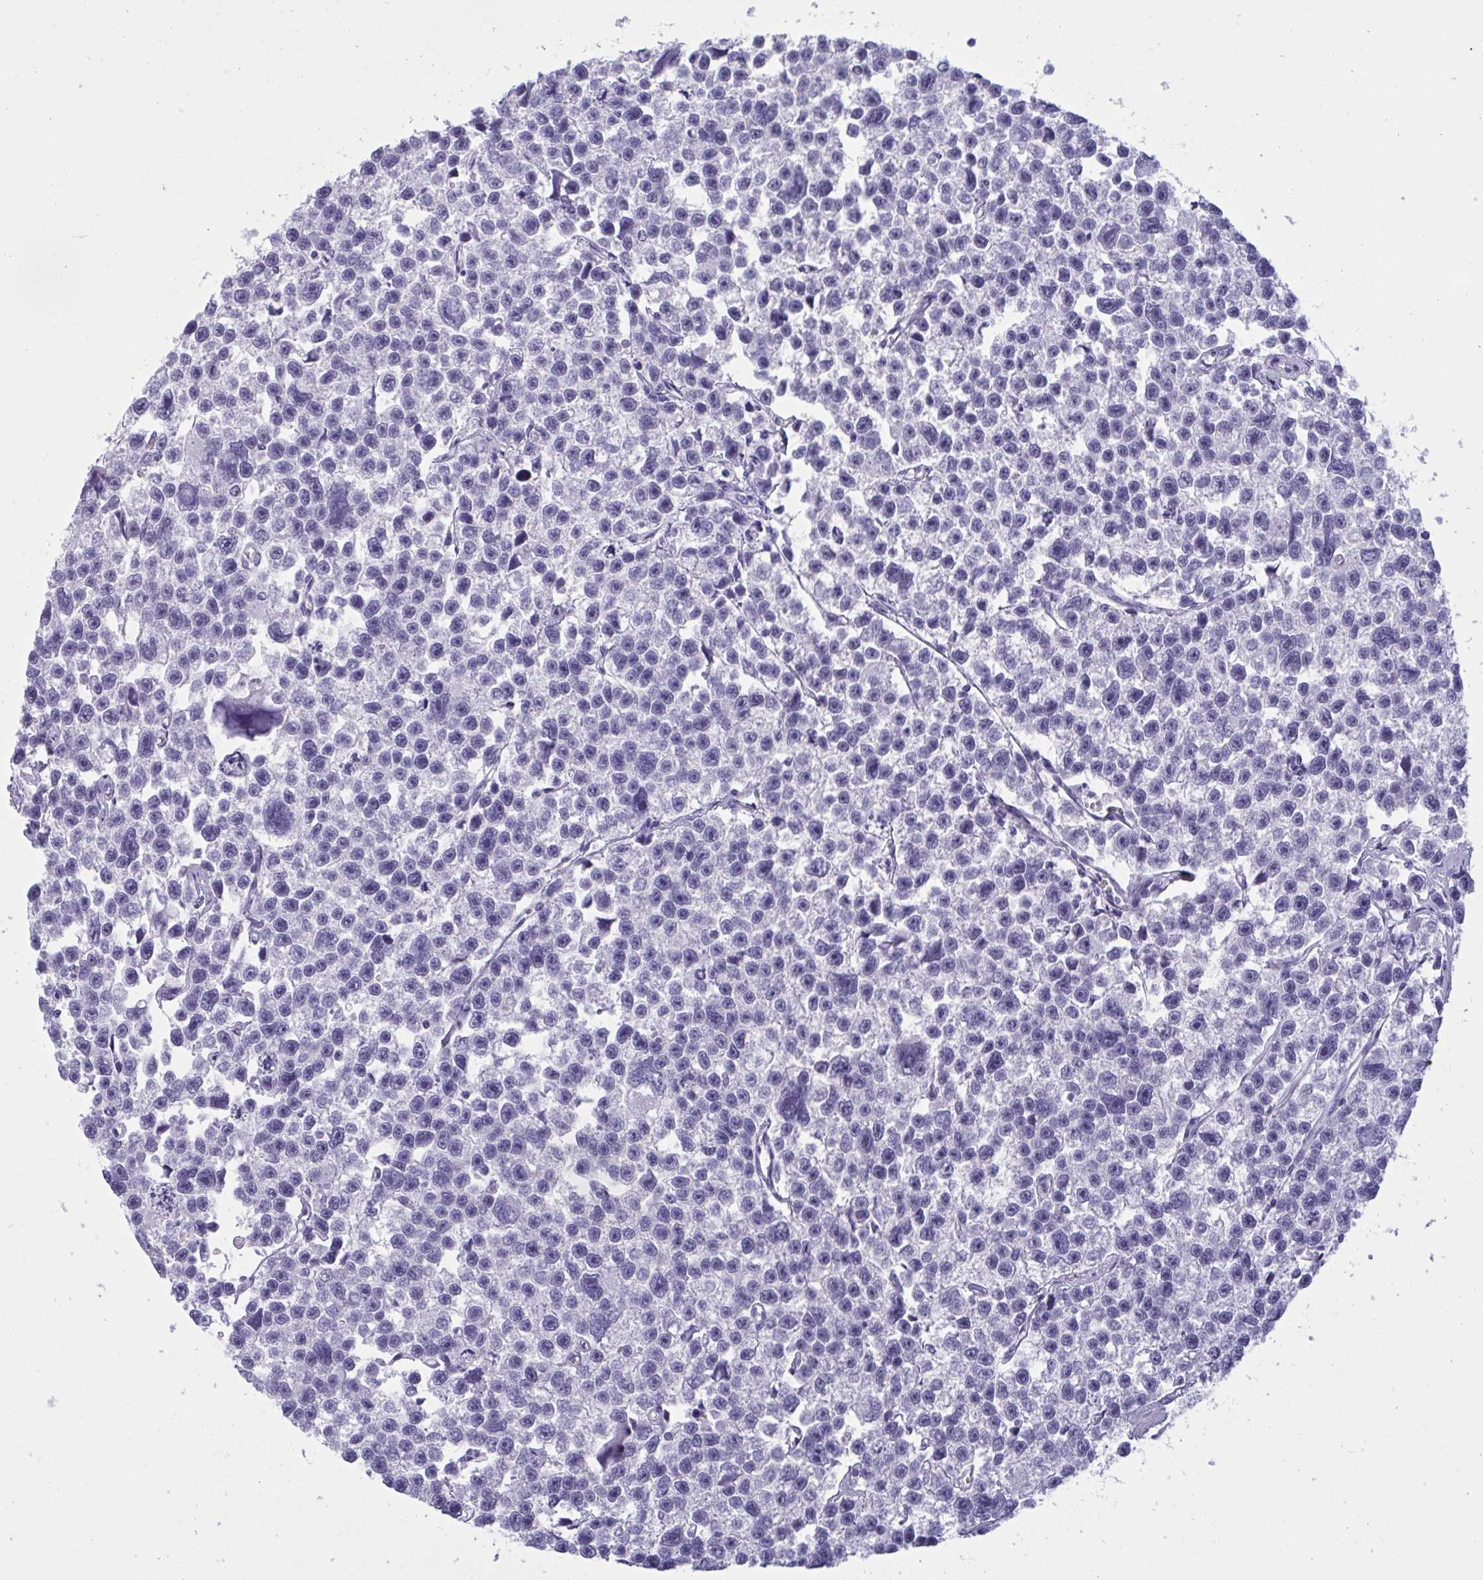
{"staining": {"intensity": "negative", "quantity": "none", "location": "none"}, "tissue": "testis cancer", "cell_type": "Tumor cells", "image_type": "cancer", "snomed": [{"axis": "morphology", "description": "Seminoma, NOS"}, {"axis": "topography", "description": "Testis"}], "caption": "The histopathology image exhibits no staining of tumor cells in testis seminoma.", "gene": "OXLD1", "patient": {"sex": "male", "age": 26}}